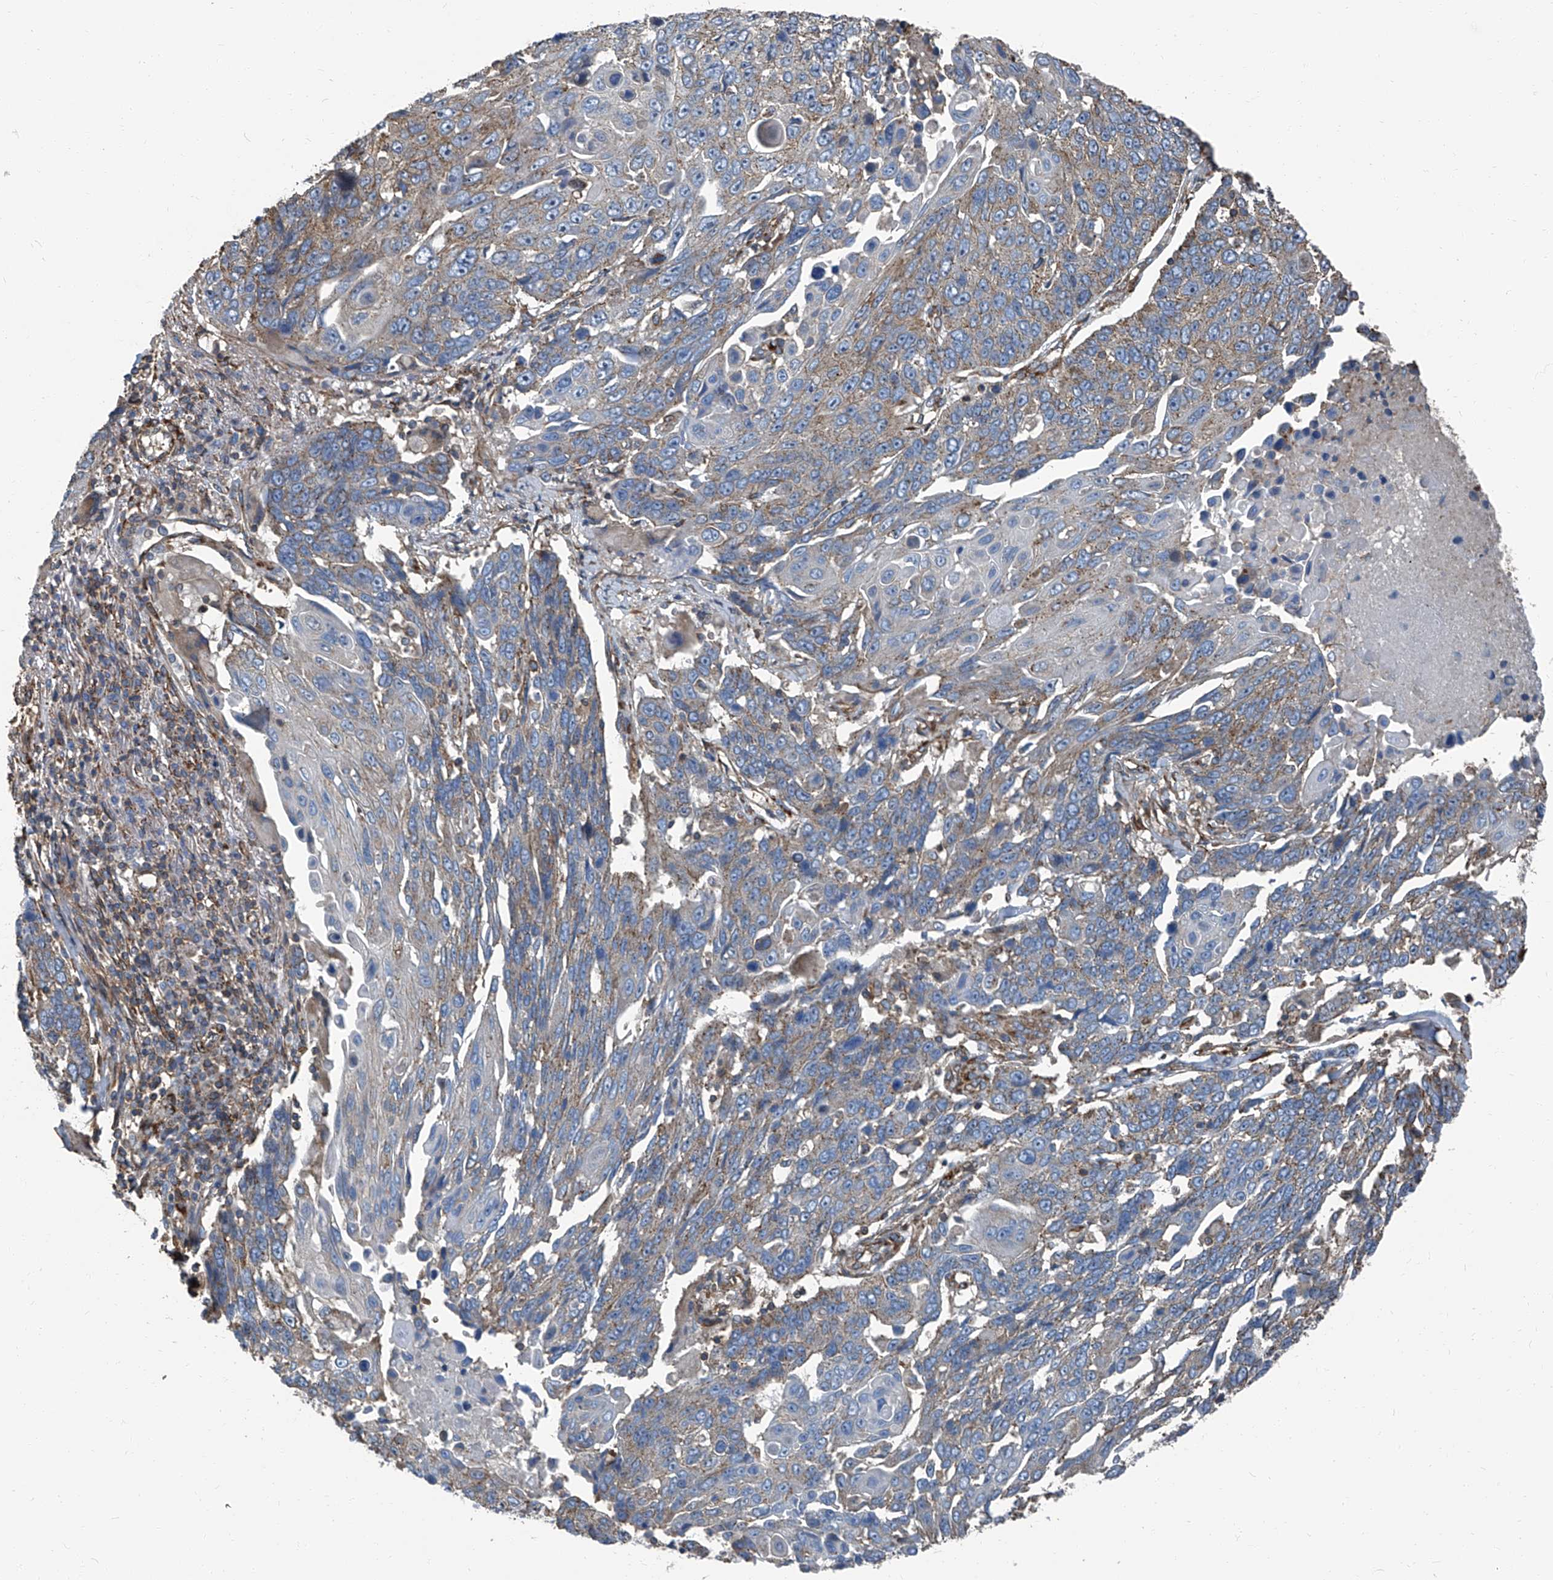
{"staining": {"intensity": "weak", "quantity": "25%-75%", "location": "cytoplasmic/membranous"}, "tissue": "lung cancer", "cell_type": "Tumor cells", "image_type": "cancer", "snomed": [{"axis": "morphology", "description": "Squamous cell carcinoma, NOS"}, {"axis": "topography", "description": "Lung"}], "caption": "High-magnification brightfield microscopy of lung cancer (squamous cell carcinoma) stained with DAB (3,3'-diaminobenzidine) (brown) and counterstained with hematoxylin (blue). tumor cells exhibit weak cytoplasmic/membranous staining is identified in approximately25%-75% of cells. (IHC, brightfield microscopy, high magnification).", "gene": "SEPTIN7", "patient": {"sex": "male", "age": 66}}